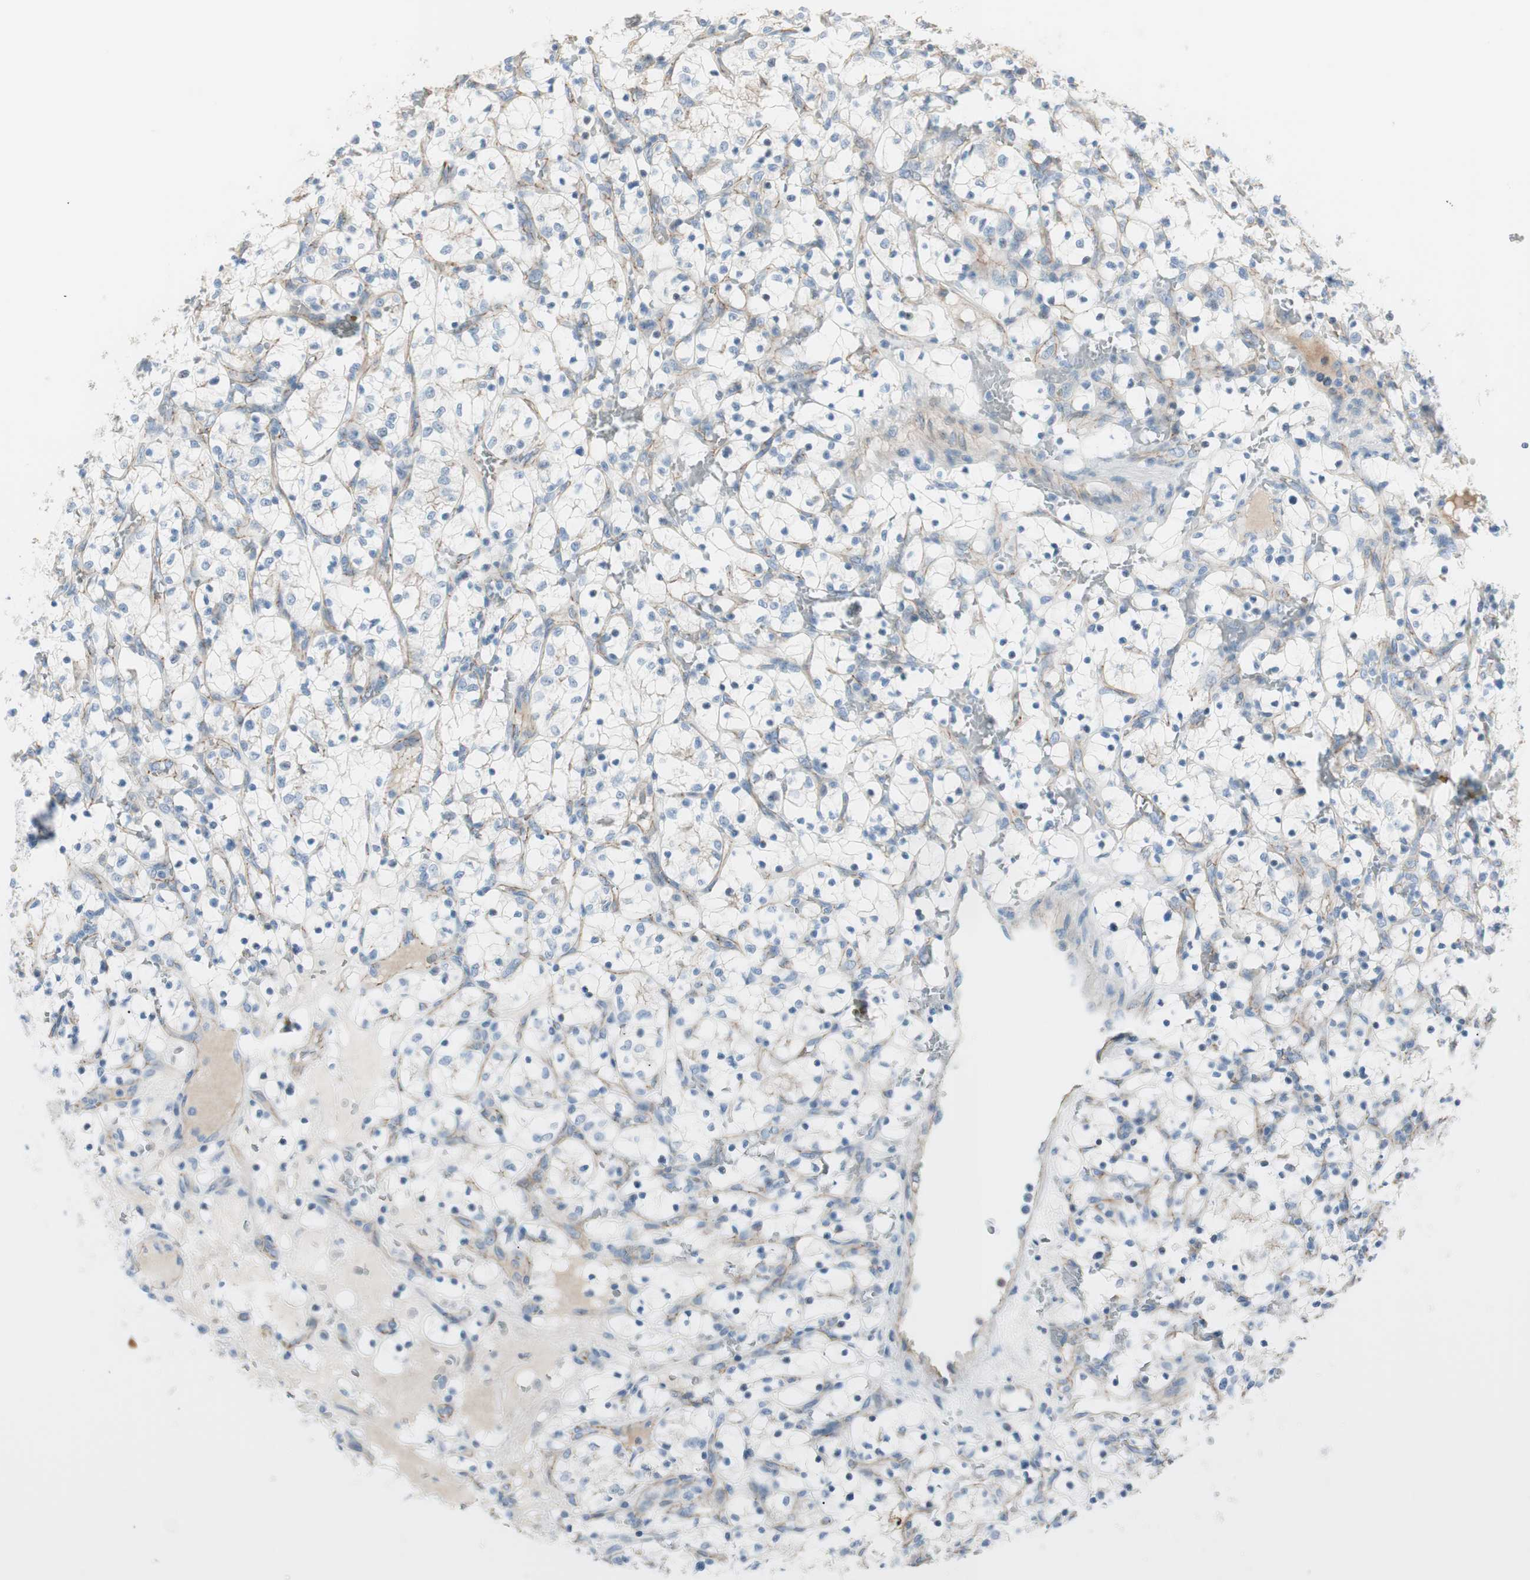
{"staining": {"intensity": "negative", "quantity": "none", "location": "none"}, "tissue": "renal cancer", "cell_type": "Tumor cells", "image_type": "cancer", "snomed": [{"axis": "morphology", "description": "Adenocarcinoma, NOS"}, {"axis": "topography", "description": "Kidney"}], "caption": "The photomicrograph shows no staining of tumor cells in adenocarcinoma (renal). (DAB (3,3'-diaminobenzidine) immunohistochemistry, high magnification).", "gene": "TJP1", "patient": {"sex": "female", "age": 69}}